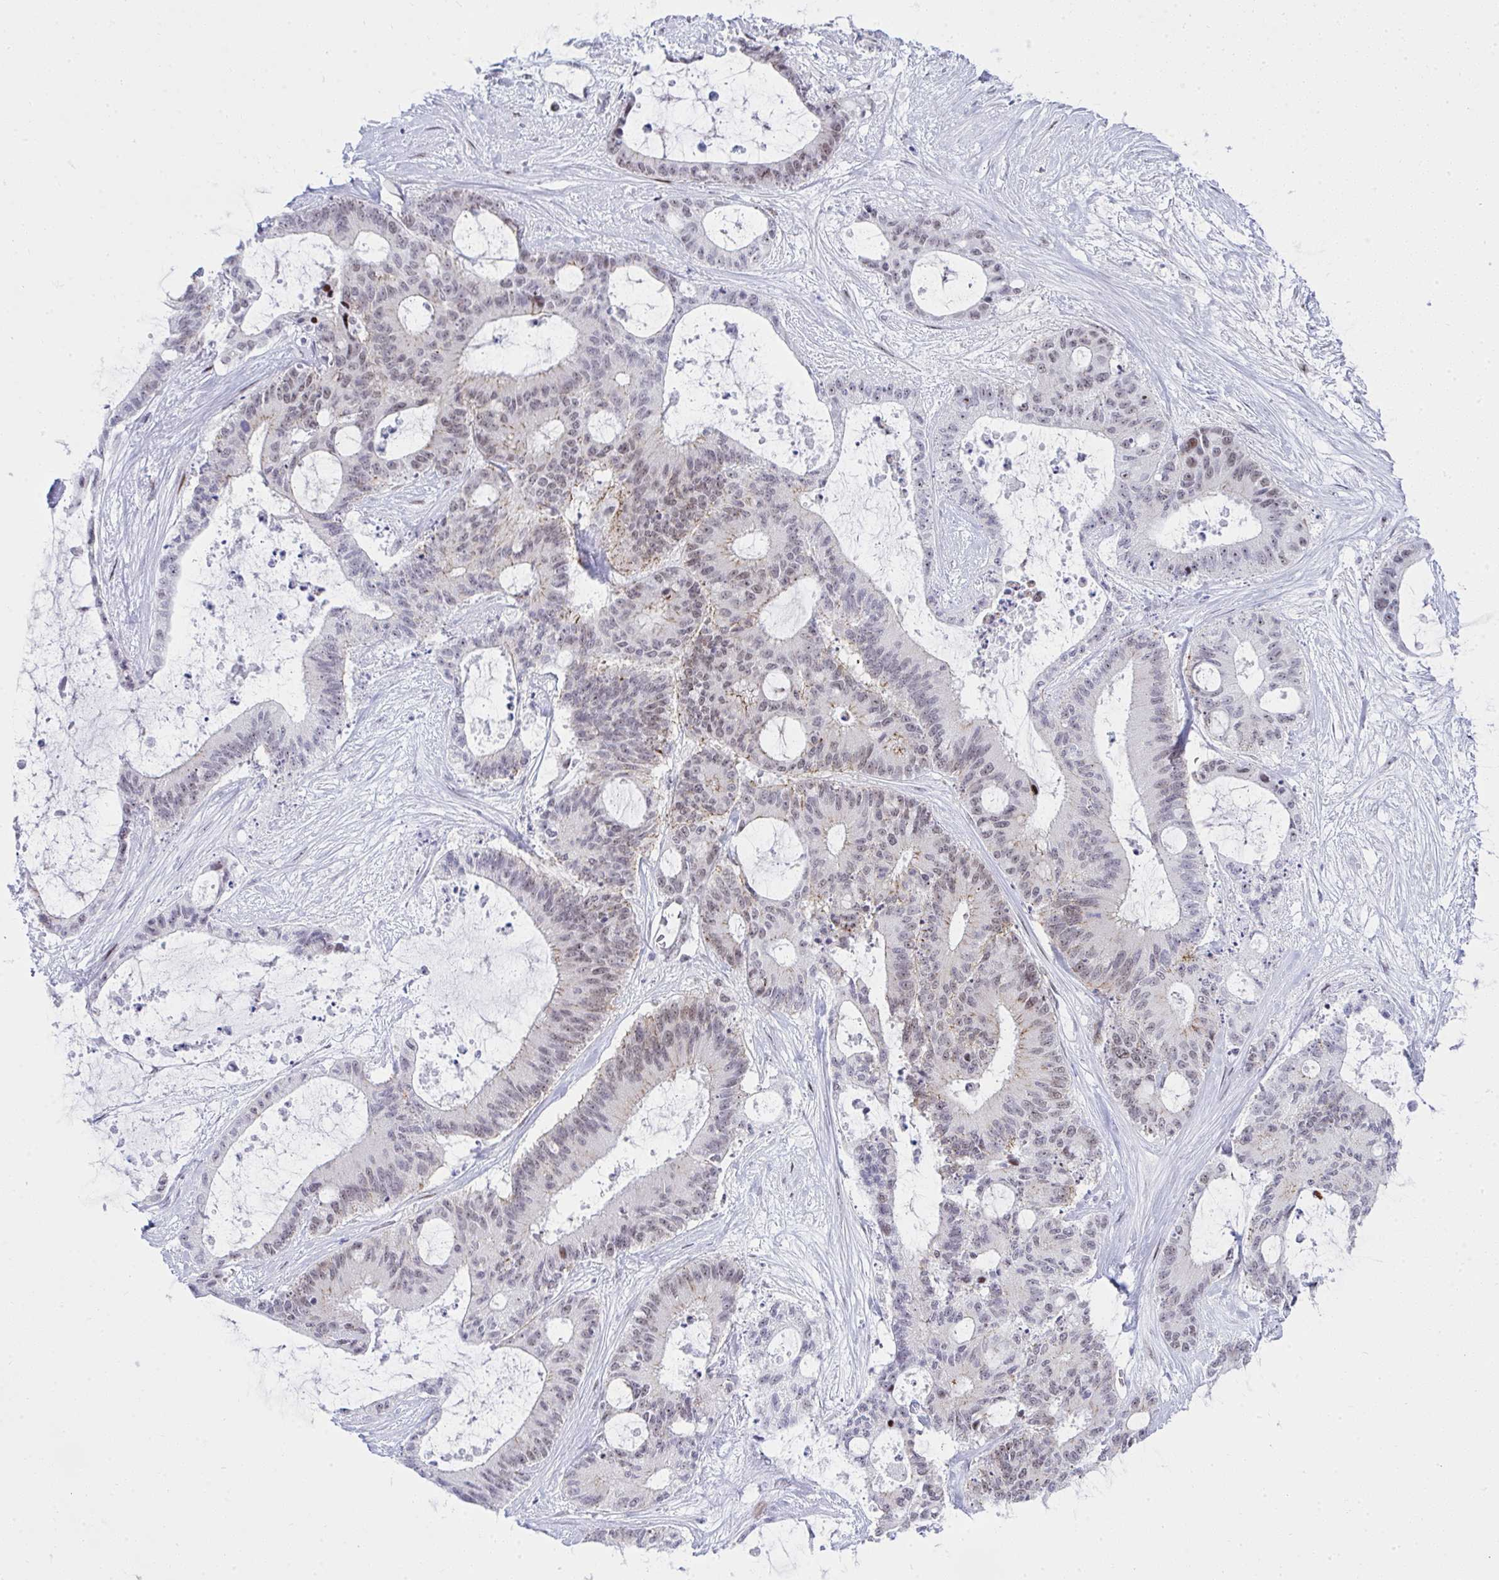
{"staining": {"intensity": "weak", "quantity": ">75%", "location": "nuclear"}, "tissue": "liver cancer", "cell_type": "Tumor cells", "image_type": "cancer", "snomed": [{"axis": "morphology", "description": "Normal tissue, NOS"}, {"axis": "morphology", "description": "Cholangiocarcinoma"}, {"axis": "topography", "description": "Liver"}, {"axis": "topography", "description": "Peripheral nerve tissue"}], "caption": "The histopathology image exhibits staining of liver cholangiocarcinoma, revealing weak nuclear protein staining (brown color) within tumor cells.", "gene": "GLDN", "patient": {"sex": "female", "age": 73}}